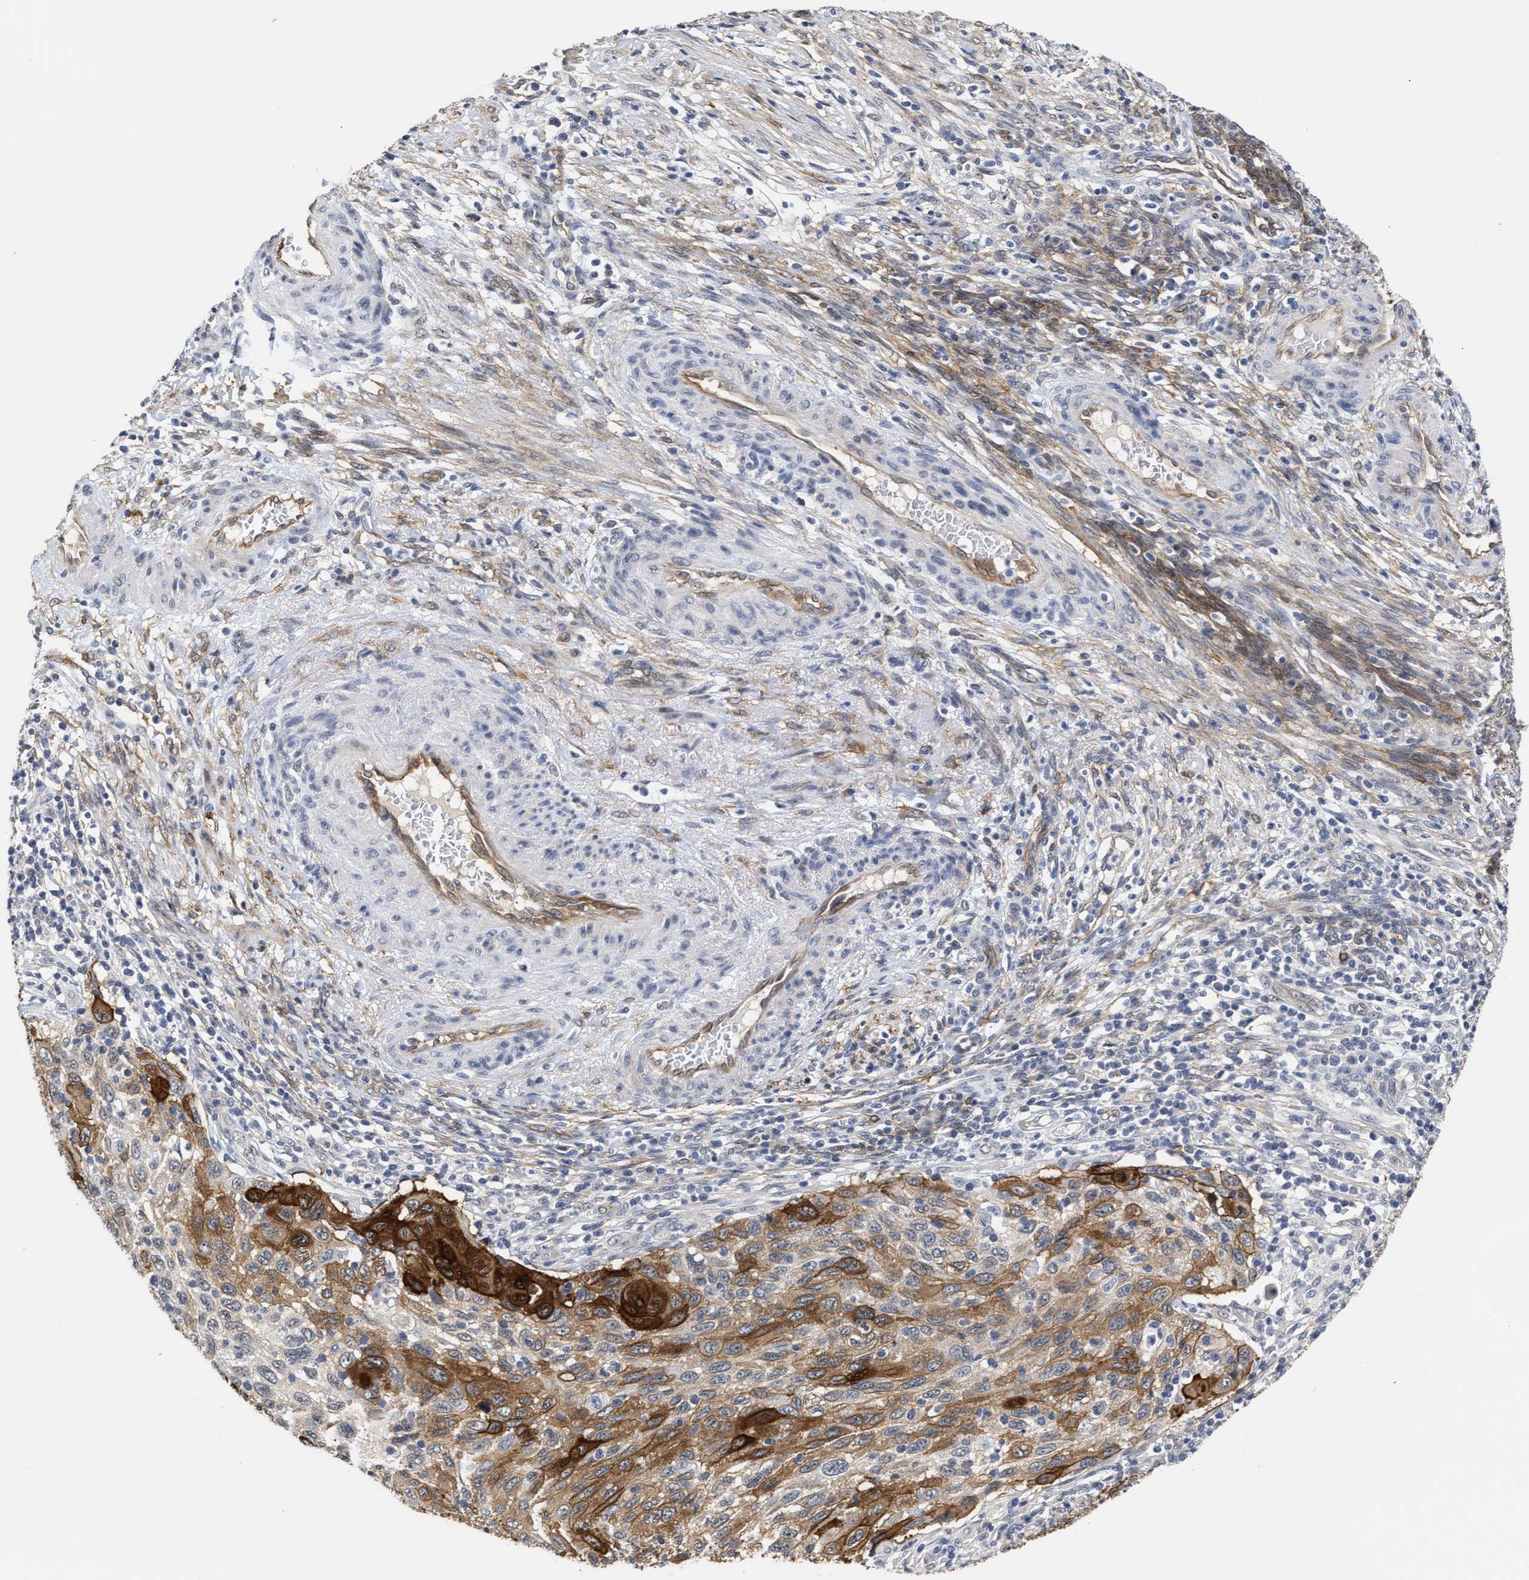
{"staining": {"intensity": "strong", "quantity": "25%-75%", "location": "cytoplasmic/membranous"}, "tissue": "cervical cancer", "cell_type": "Tumor cells", "image_type": "cancer", "snomed": [{"axis": "morphology", "description": "Squamous cell carcinoma, NOS"}, {"axis": "topography", "description": "Cervix"}], "caption": "DAB immunohistochemical staining of cervical squamous cell carcinoma displays strong cytoplasmic/membranous protein positivity in approximately 25%-75% of tumor cells.", "gene": "AHNAK2", "patient": {"sex": "female", "age": 70}}